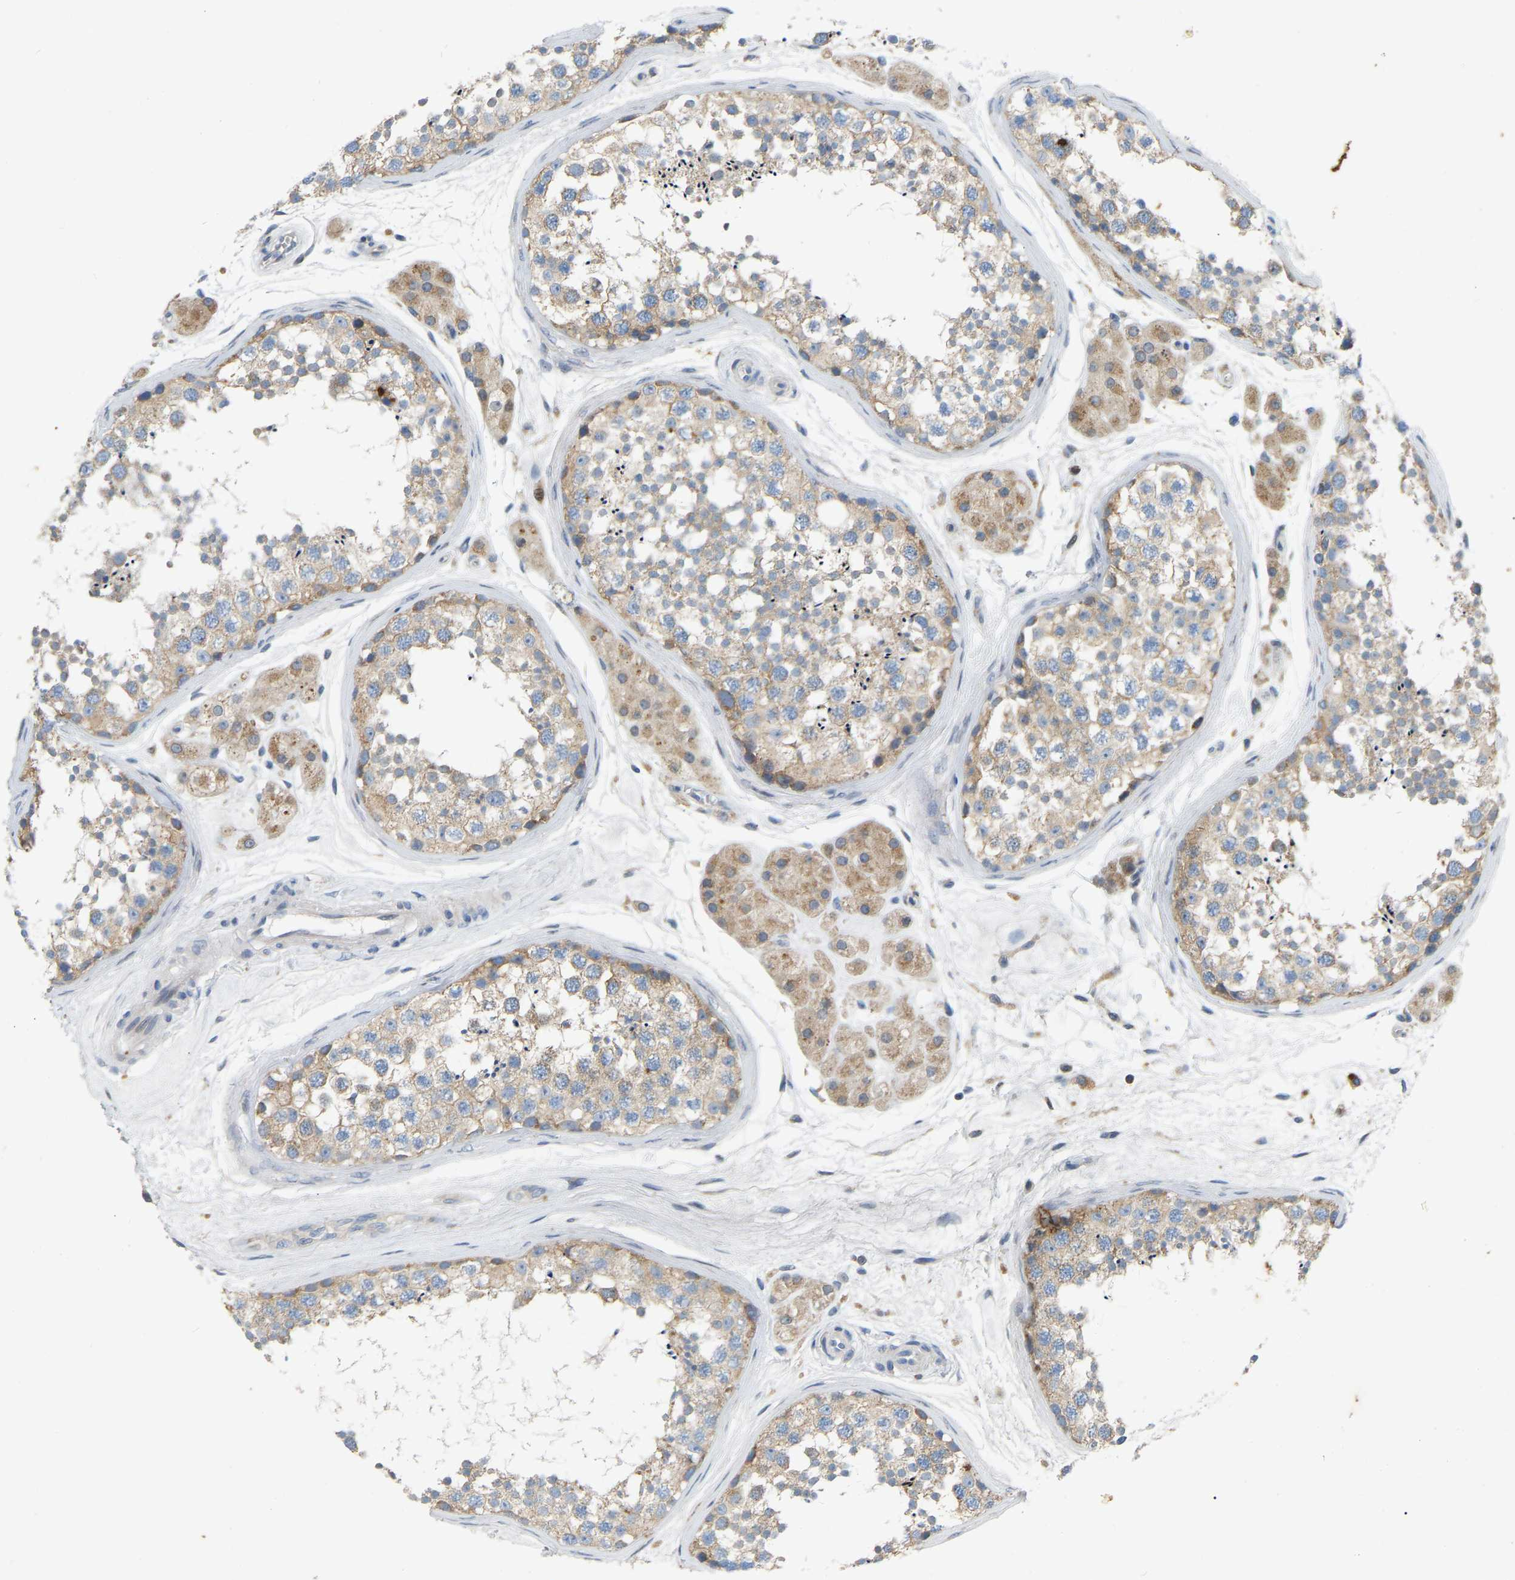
{"staining": {"intensity": "weak", "quantity": ">75%", "location": "cytoplasmic/membranous"}, "tissue": "testis", "cell_type": "Cells in seminiferous ducts", "image_type": "normal", "snomed": [{"axis": "morphology", "description": "Normal tissue, NOS"}, {"axis": "topography", "description": "Testis"}], "caption": "Protein expression analysis of normal human testis reveals weak cytoplasmic/membranous expression in approximately >75% of cells in seminiferous ducts.", "gene": "ENSG00000283765", "patient": {"sex": "male", "age": 56}}